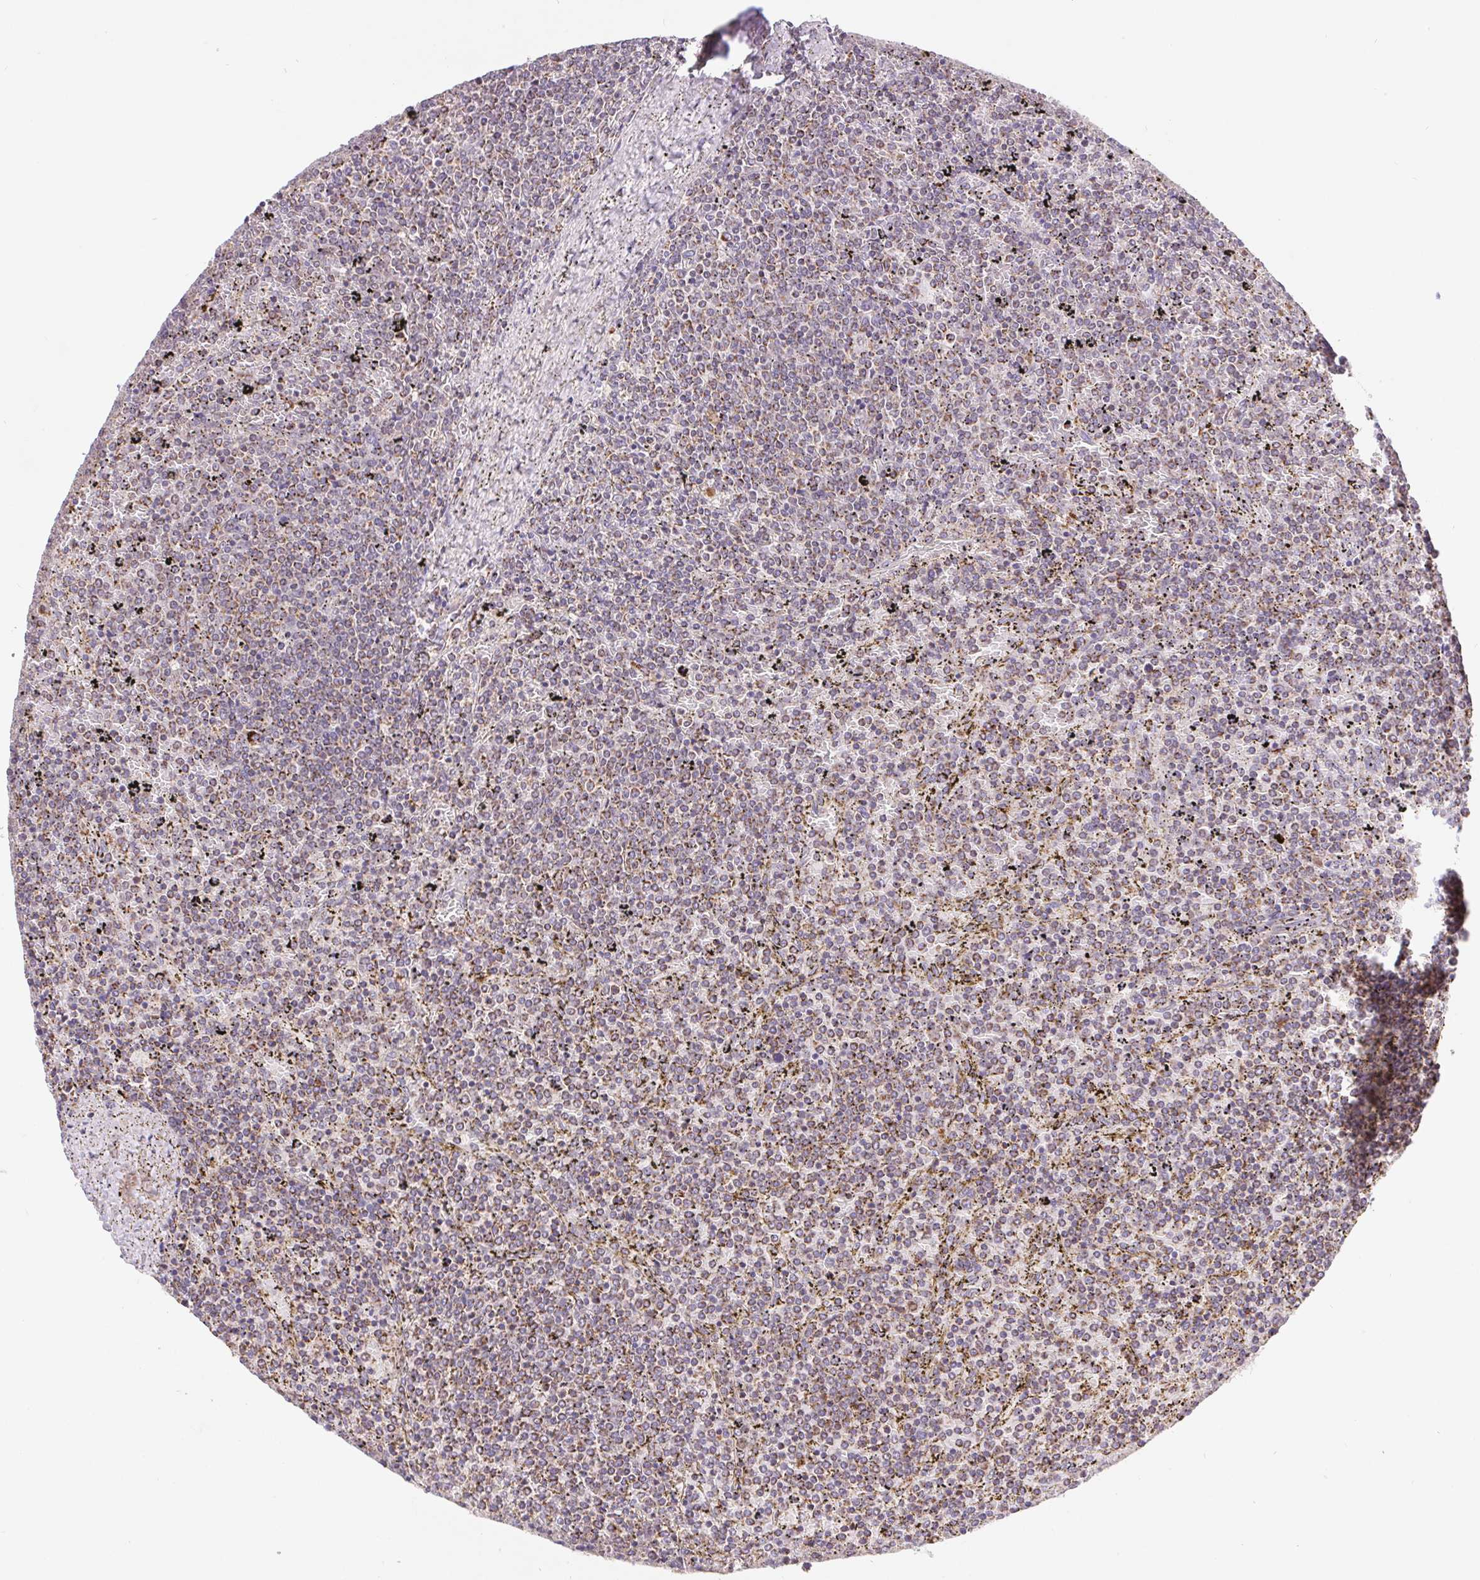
{"staining": {"intensity": "negative", "quantity": "none", "location": "none"}, "tissue": "lymphoma", "cell_type": "Tumor cells", "image_type": "cancer", "snomed": [{"axis": "morphology", "description": "Malignant lymphoma, non-Hodgkin's type, Low grade"}, {"axis": "topography", "description": "Spleen"}], "caption": "Lymphoma was stained to show a protein in brown. There is no significant staining in tumor cells.", "gene": "EMC6", "patient": {"sex": "female", "age": 77}}